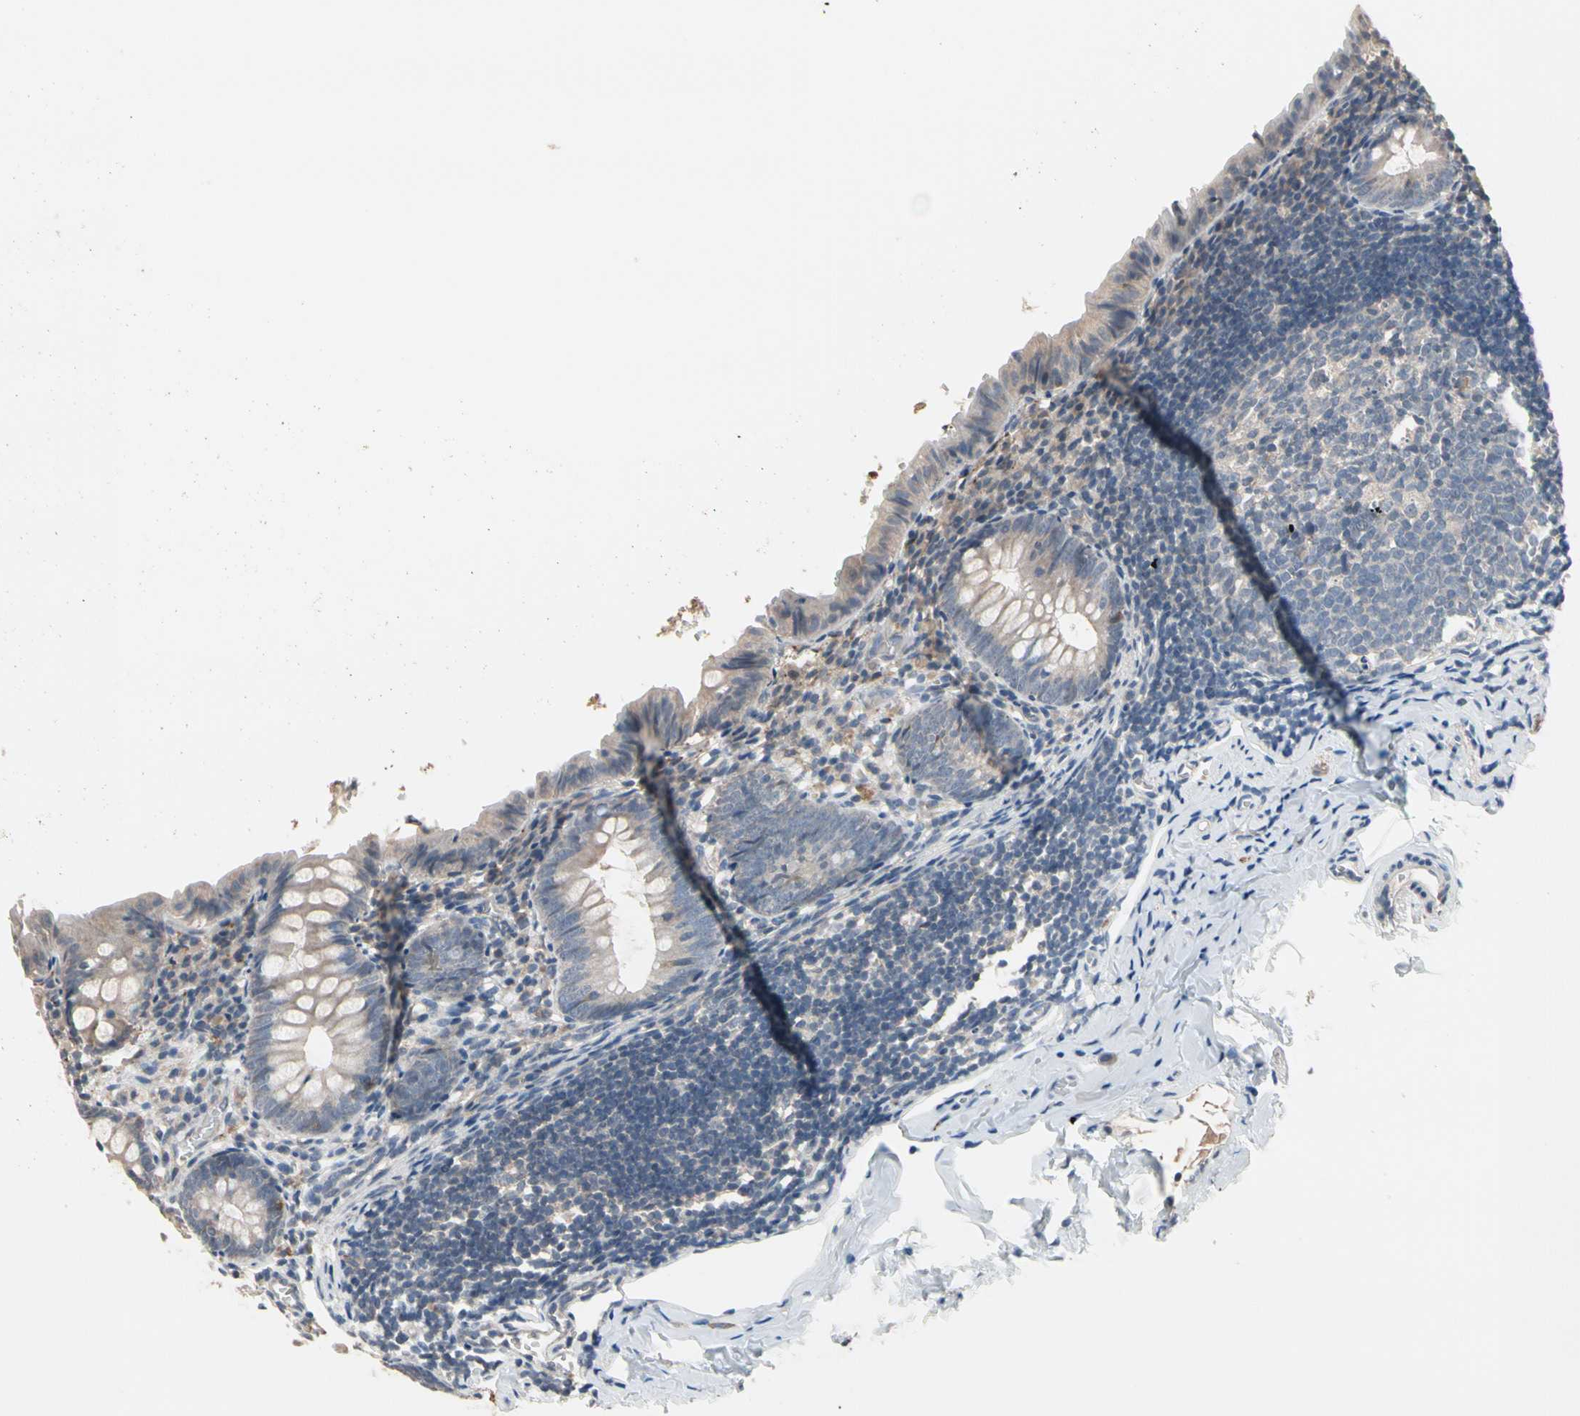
{"staining": {"intensity": "weak", "quantity": "25%-75%", "location": "cytoplasmic/membranous"}, "tissue": "appendix", "cell_type": "Glandular cells", "image_type": "normal", "snomed": [{"axis": "morphology", "description": "Normal tissue, NOS"}, {"axis": "topography", "description": "Appendix"}], "caption": "Appendix stained for a protein (brown) exhibits weak cytoplasmic/membranous positive positivity in approximately 25%-75% of glandular cells.", "gene": "SV2A", "patient": {"sex": "female", "age": 10}}